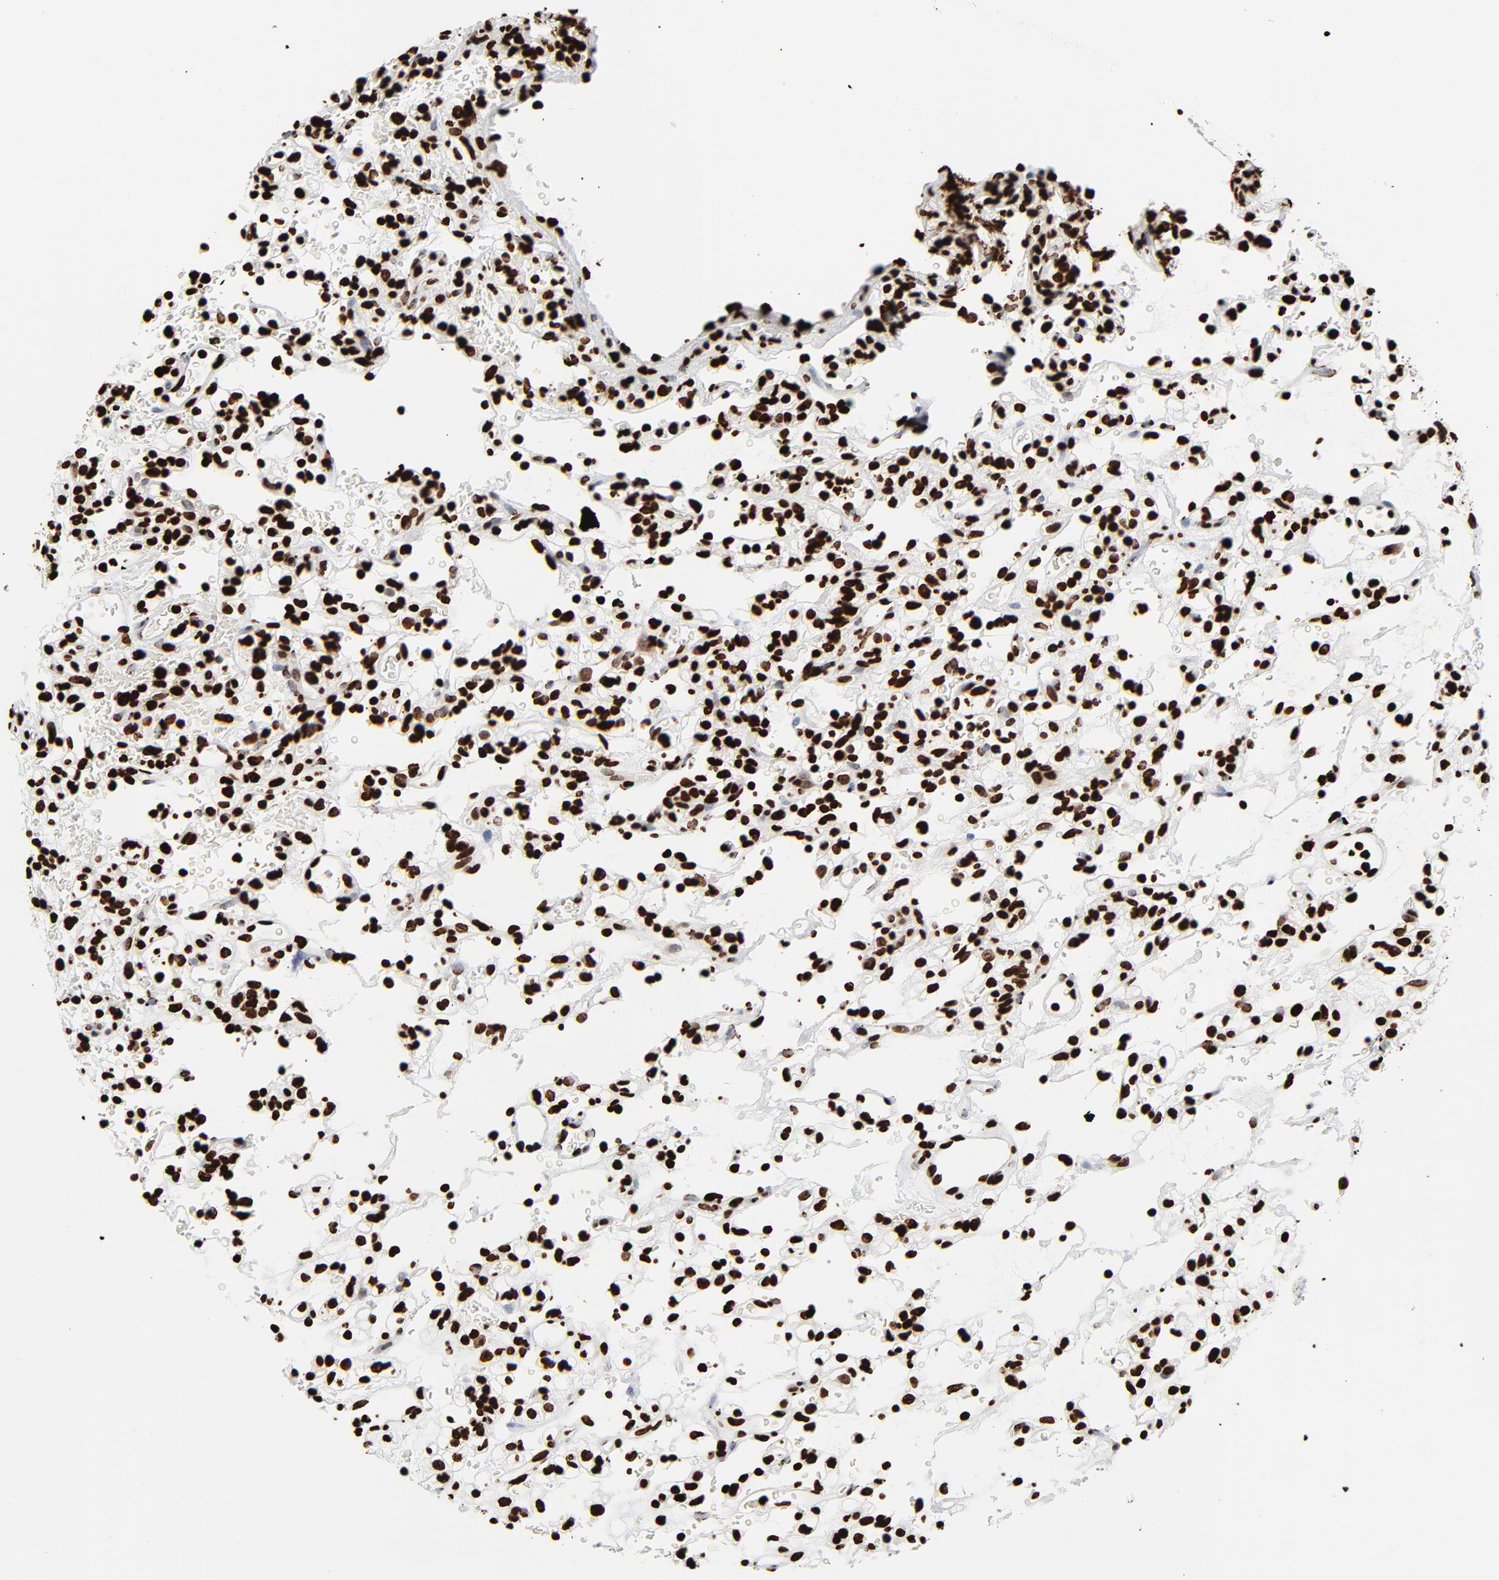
{"staining": {"intensity": "strong", "quantity": ">75%", "location": "nuclear"}, "tissue": "renal cancer", "cell_type": "Tumor cells", "image_type": "cancer", "snomed": [{"axis": "morphology", "description": "Normal tissue, NOS"}, {"axis": "morphology", "description": "Adenocarcinoma, NOS"}, {"axis": "topography", "description": "Kidney"}], "caption": "About >75% of tumor cells in renal cancer (adenocarcinoma) demonstrate strong nuclear protein expression as visualized by brown immunohistochemical staining.", "gene": "H3-4", "patient": {"sex": "female", "age": 72}}